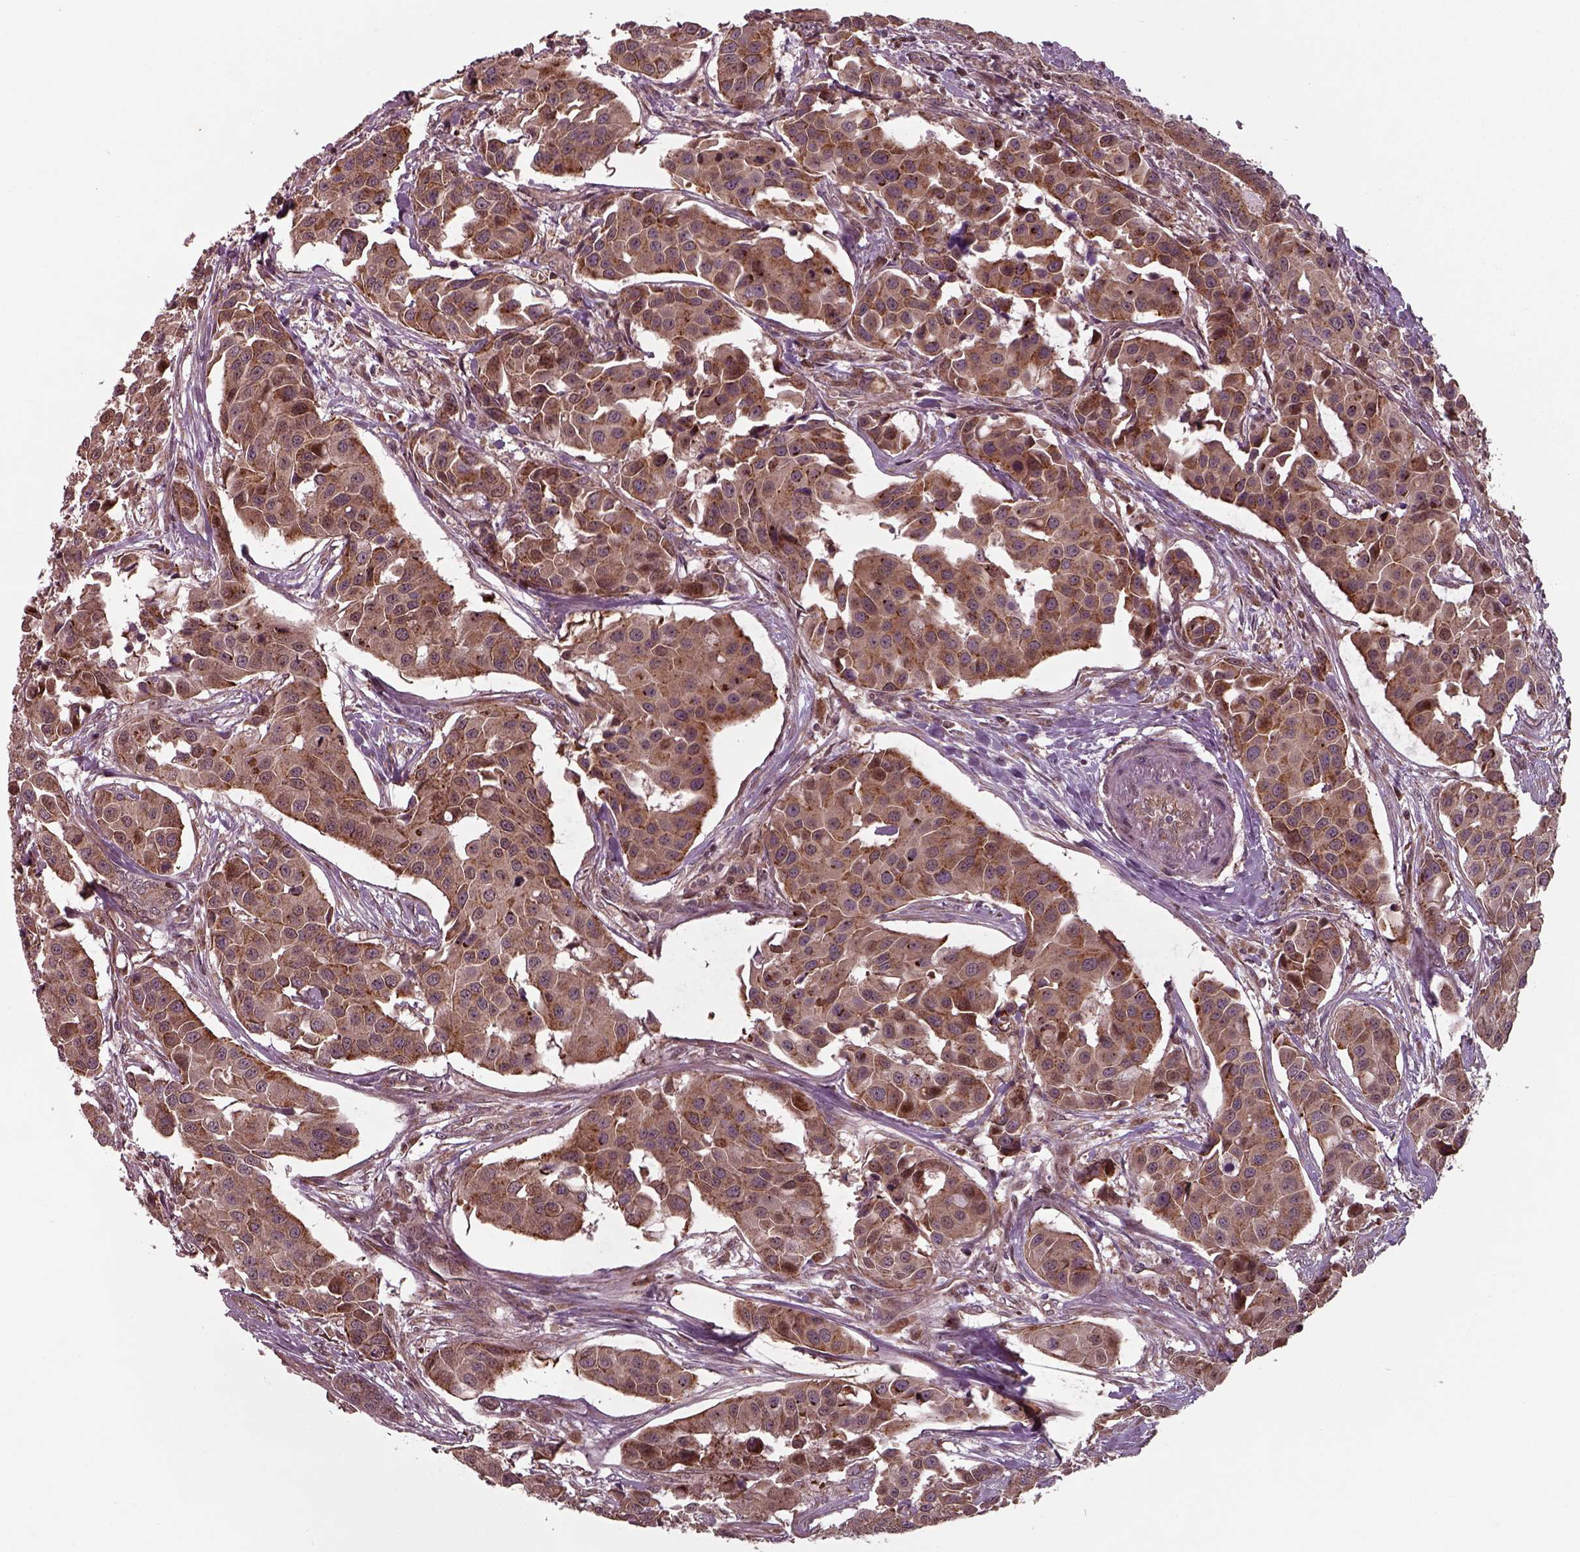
{"staining": {"intensity": "moderate", "quantity": ">75%", "location": "cytoplasmic/membranous"}, "tissue": "head and neck cancer", "cell_type": "Tumor cells", "image_type": "cancer", "snomed": [{"axis": "morphology", "description": "Adenocarcinoma, NOS"}, {"axis": "topography", "description": "Head-Neck"}], "caption": "A micrograph of human head and neck cancer (adenocarcinoma) stained for a protein displays moderate cytoplasmic/membranous brown staining in tumor cells.", "gene": "CHMP3", "patient": {"sex": "male", "age": 76}}